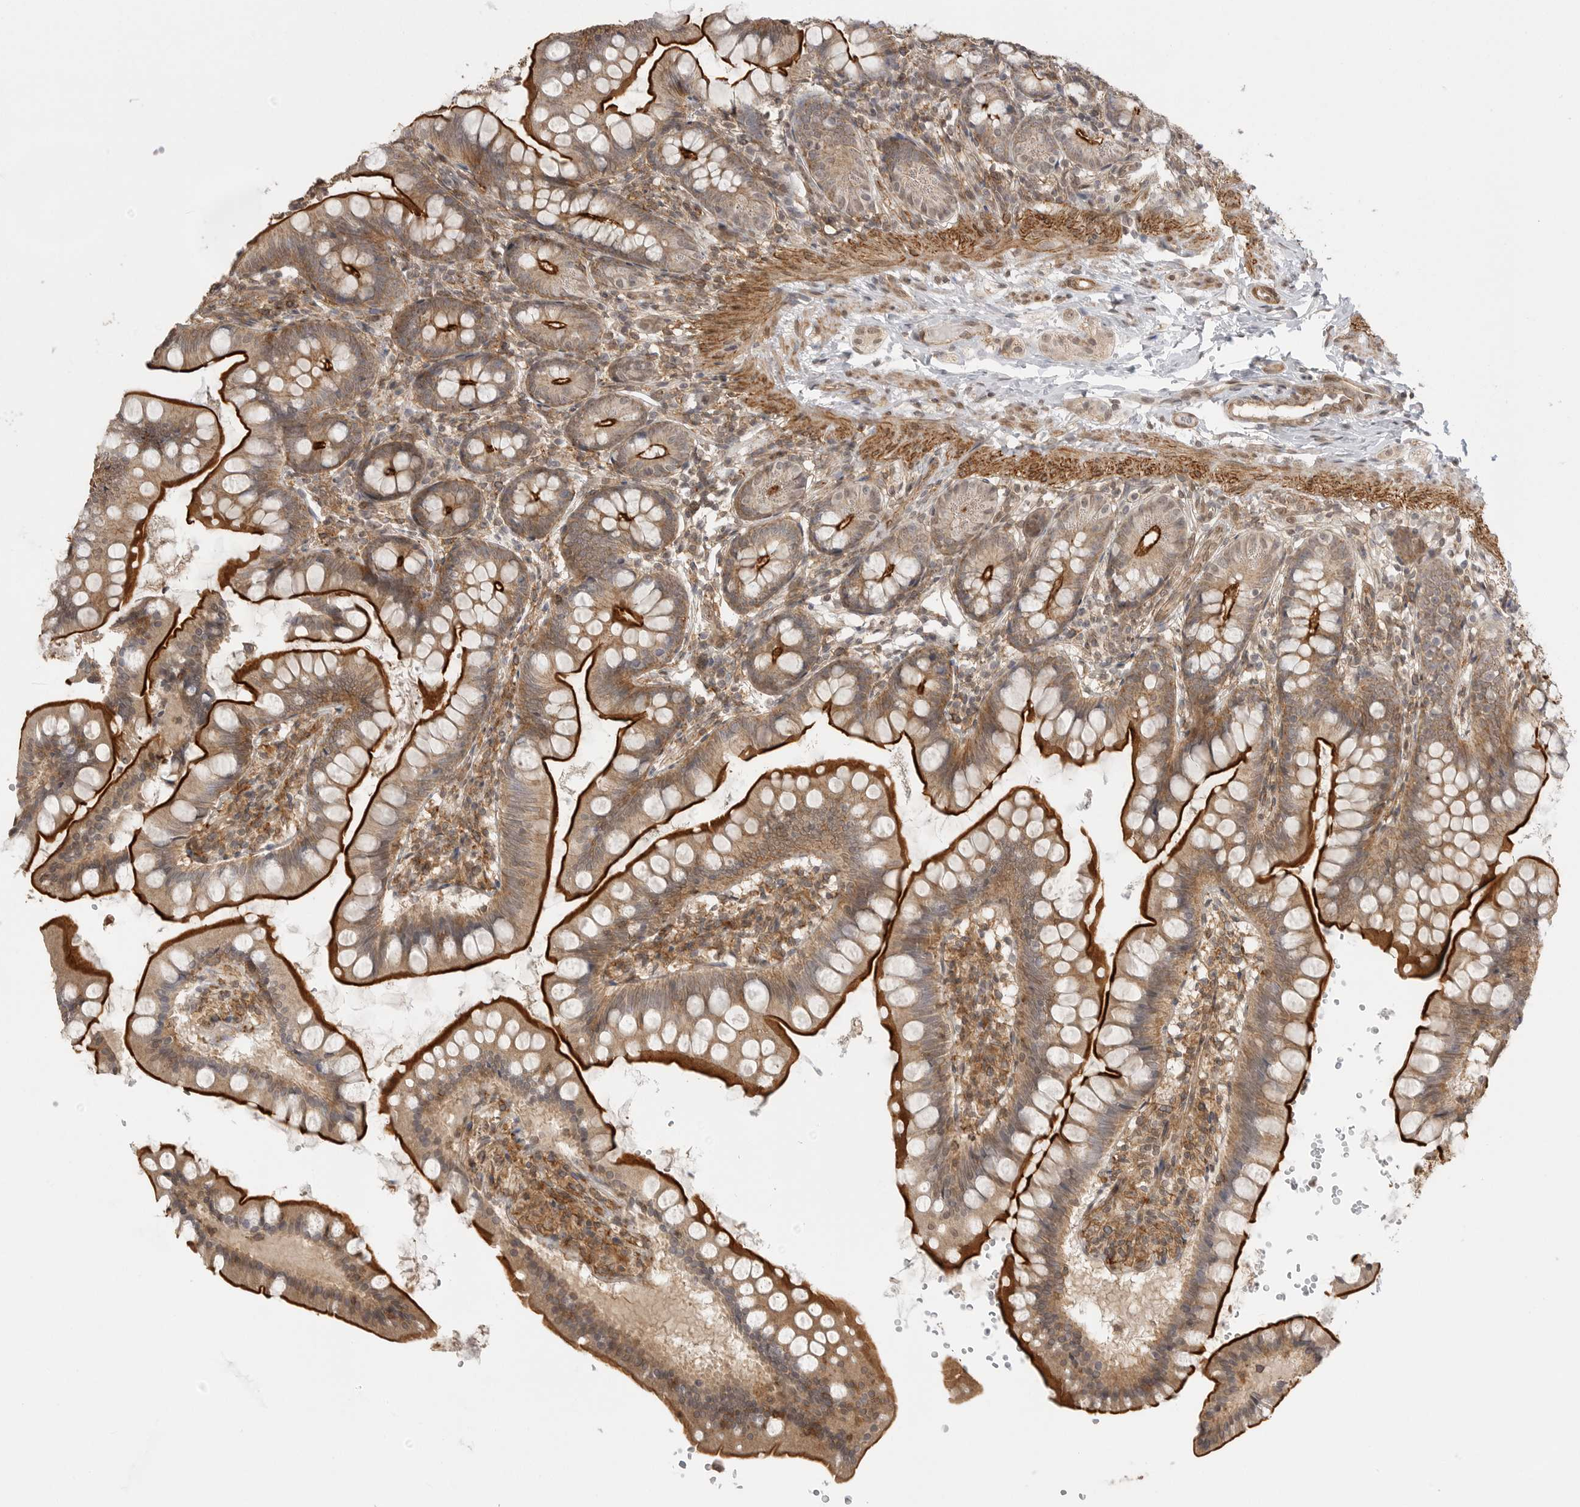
{"staining": {"intensity": "strong", "quantity": "25%-75%", "location": "cytoplasmic/membranous"}, "tissue": "small intestine", "cell_type": "Glandular cells", "image_type": "normal", "snomed": [{"axis": "morphology", "description": "Normal tissue, NOS"}, {"axis": "topography", "description": "Small intestine"}], "caption": "A high-resolution image shows immunohistochemistry (IHC) staining of normal small intestine, which reveals strong cytoplasmic/membranous staining in about 25%-75% of glandular cells.", "gene": "GPC2", "patient": {"sex": "male", "age": 7}}